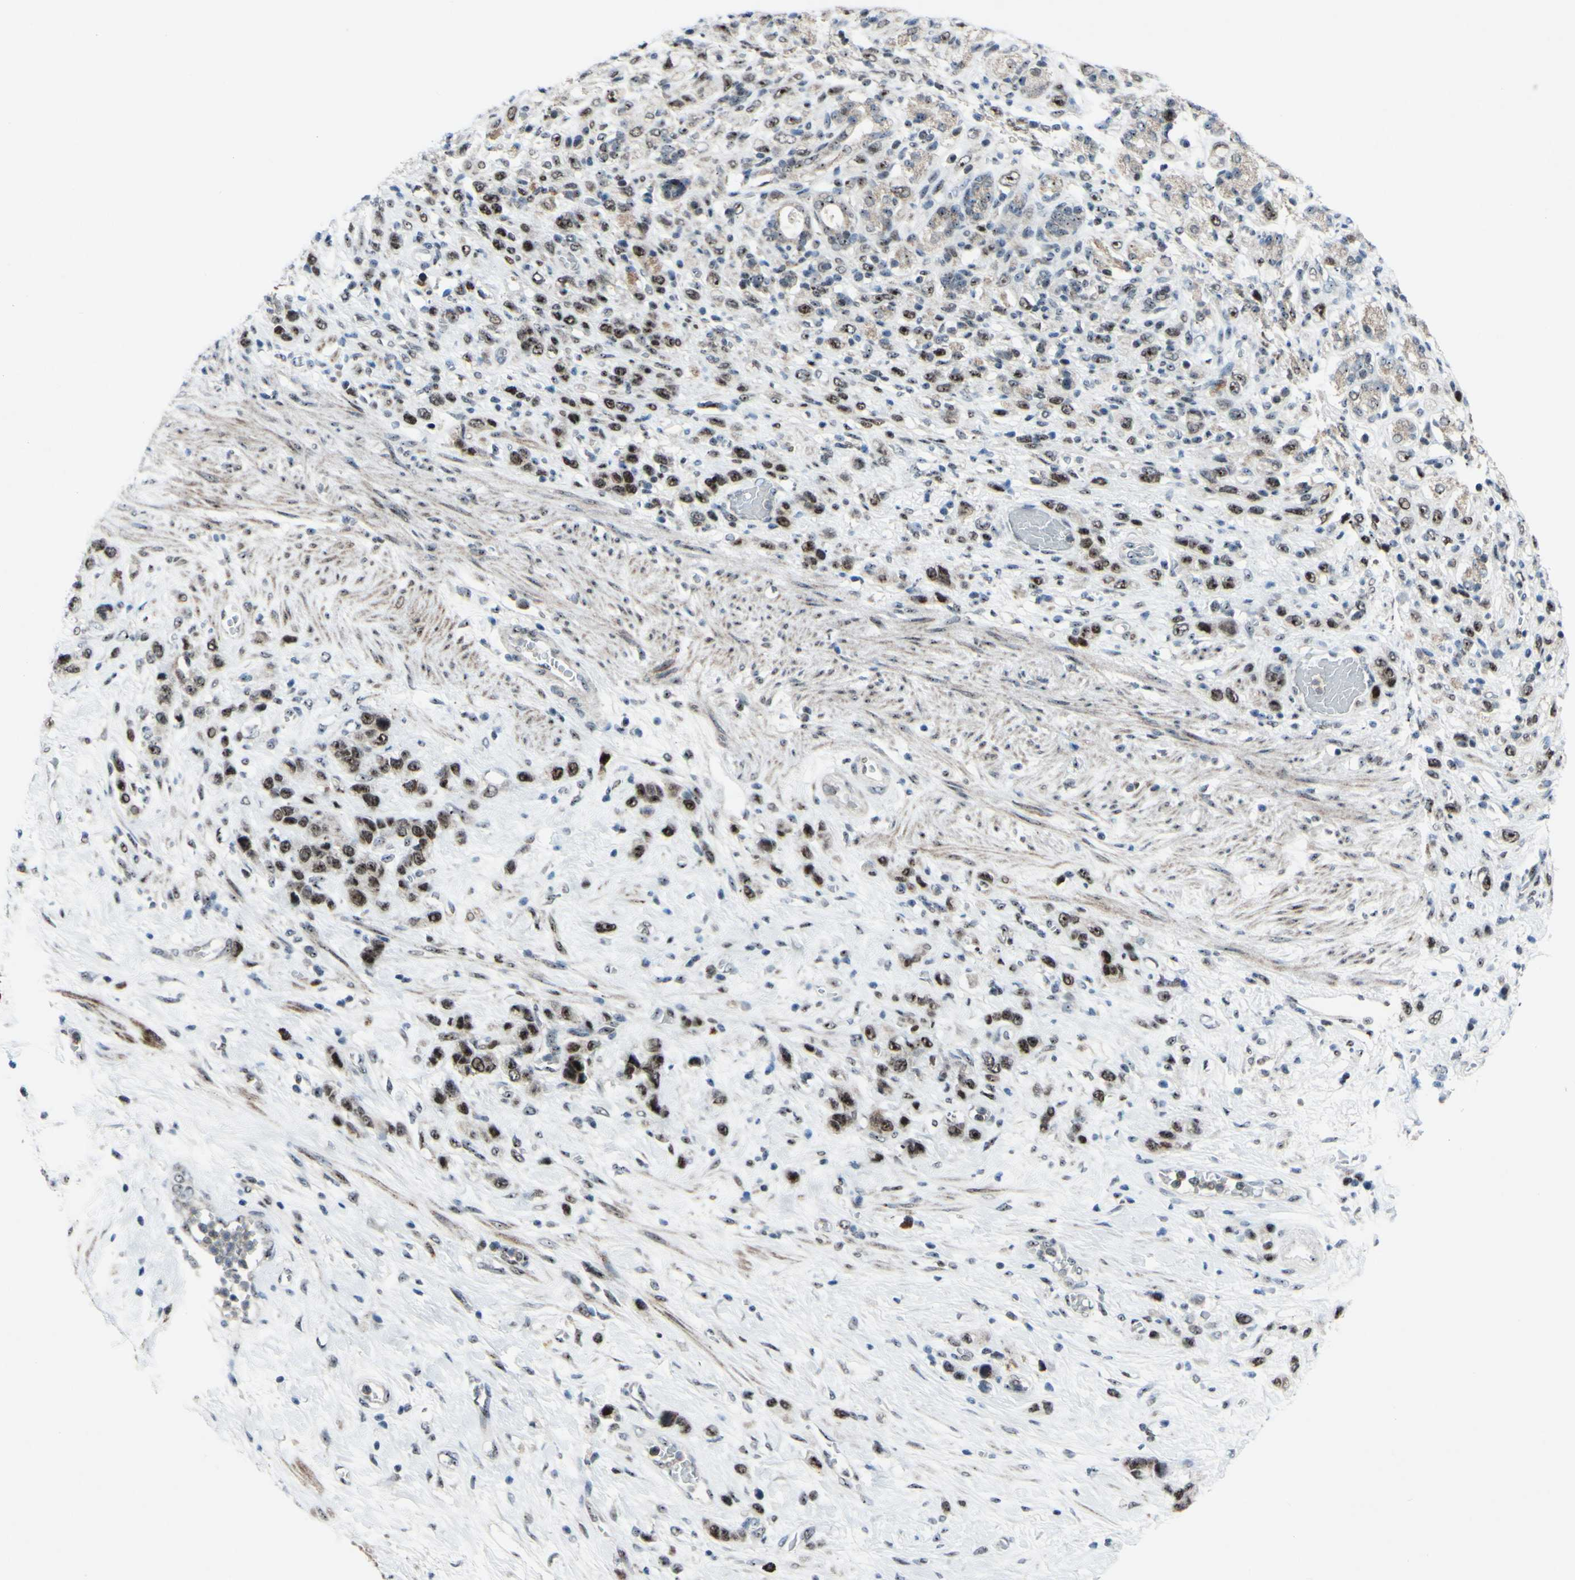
{"staining": {"intensity": "moderate", "quantity": ">75%", "location": "nuclear"}, "tissue": "stomach cancer", "cell_type": "Tumor cells", "image_type": "cancer", "snomed": [{"axis": "morphology", "description": "Adenocarcinoma, NOS"}, {"axis": "morphology", "description": "Adenocarcinoma, High grade"}, {"axis": "topography", "description": "Stomach, upper"}, {"axis": "topography", "description": "Stomach, lower"}], "caption": "Stomach adenocarcinoma was stained to show a protein in brown. There is medium levels of moderate nuclear staining in approximately >75% of tumor cells.", "gene": "POLR1A", "patient": {"sex": "female", "age": 65}}